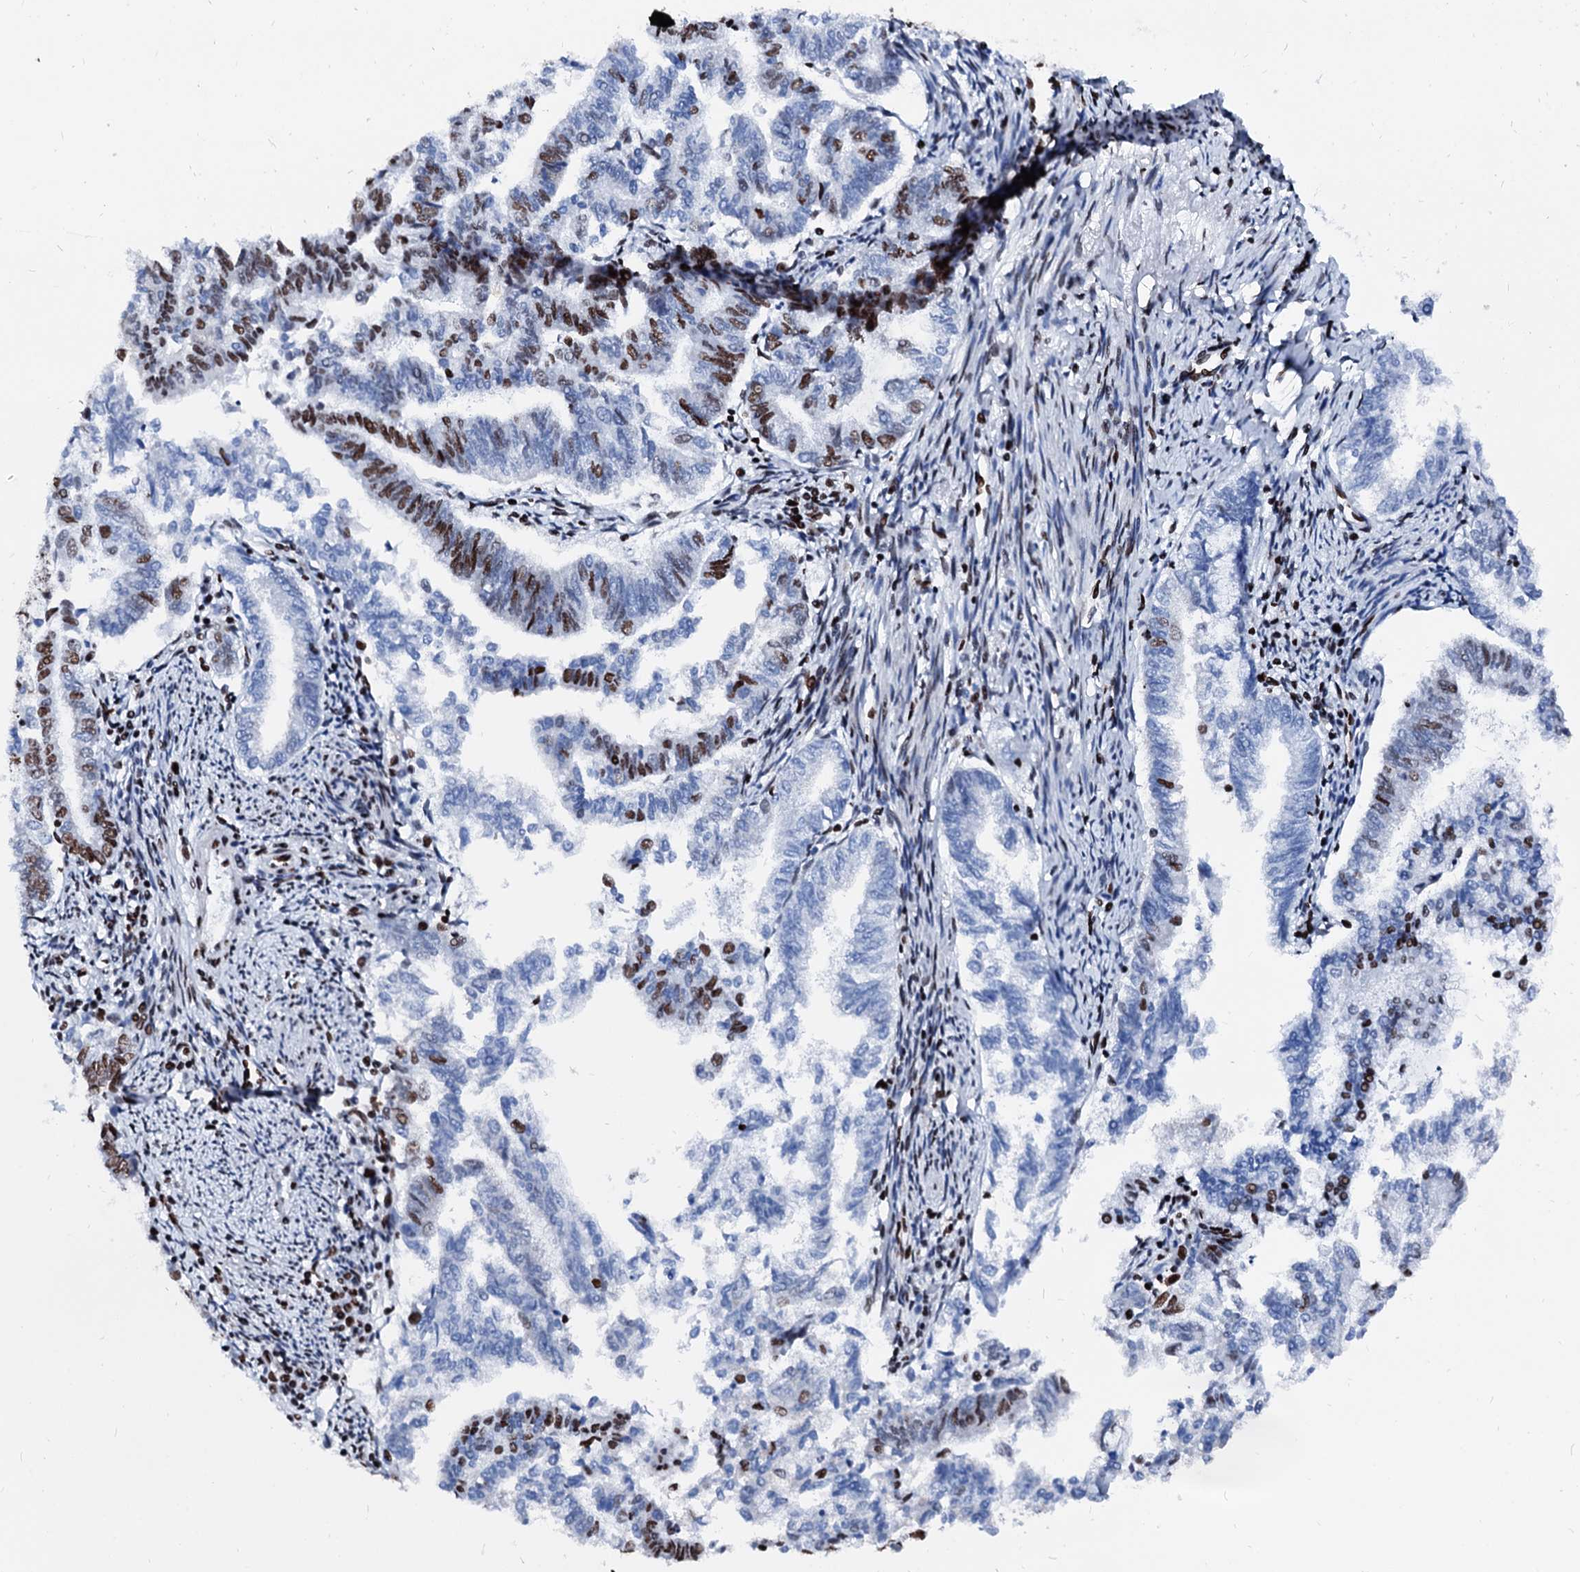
{"staining": {"intensity": "moderate", "quantity": "25%-75%", "location": "nuclear"}, "tissue": "endometrial cancer", "cell_type": "Tumor cells", "image_type": "cancer", "snomed": [{"axis": "morphology", "description": "Adenocarcinoma, NOS"}, {"axis": "topography", "description": "Endometrium"}], "caption": "IHC staining of endometrial cancer, which reveals medium levels of moderate nuclear expression in about 25%-75% of tumor cells indicating moderate nuclear protein staining. The staining was performed using DAB (3,3'-diaminobenzidine) (brown) for protein detection and nuclei were counterstained in hematoxylin (blue).", "gene": "RALY", "patient": {"sex": "female", "age": 79}}